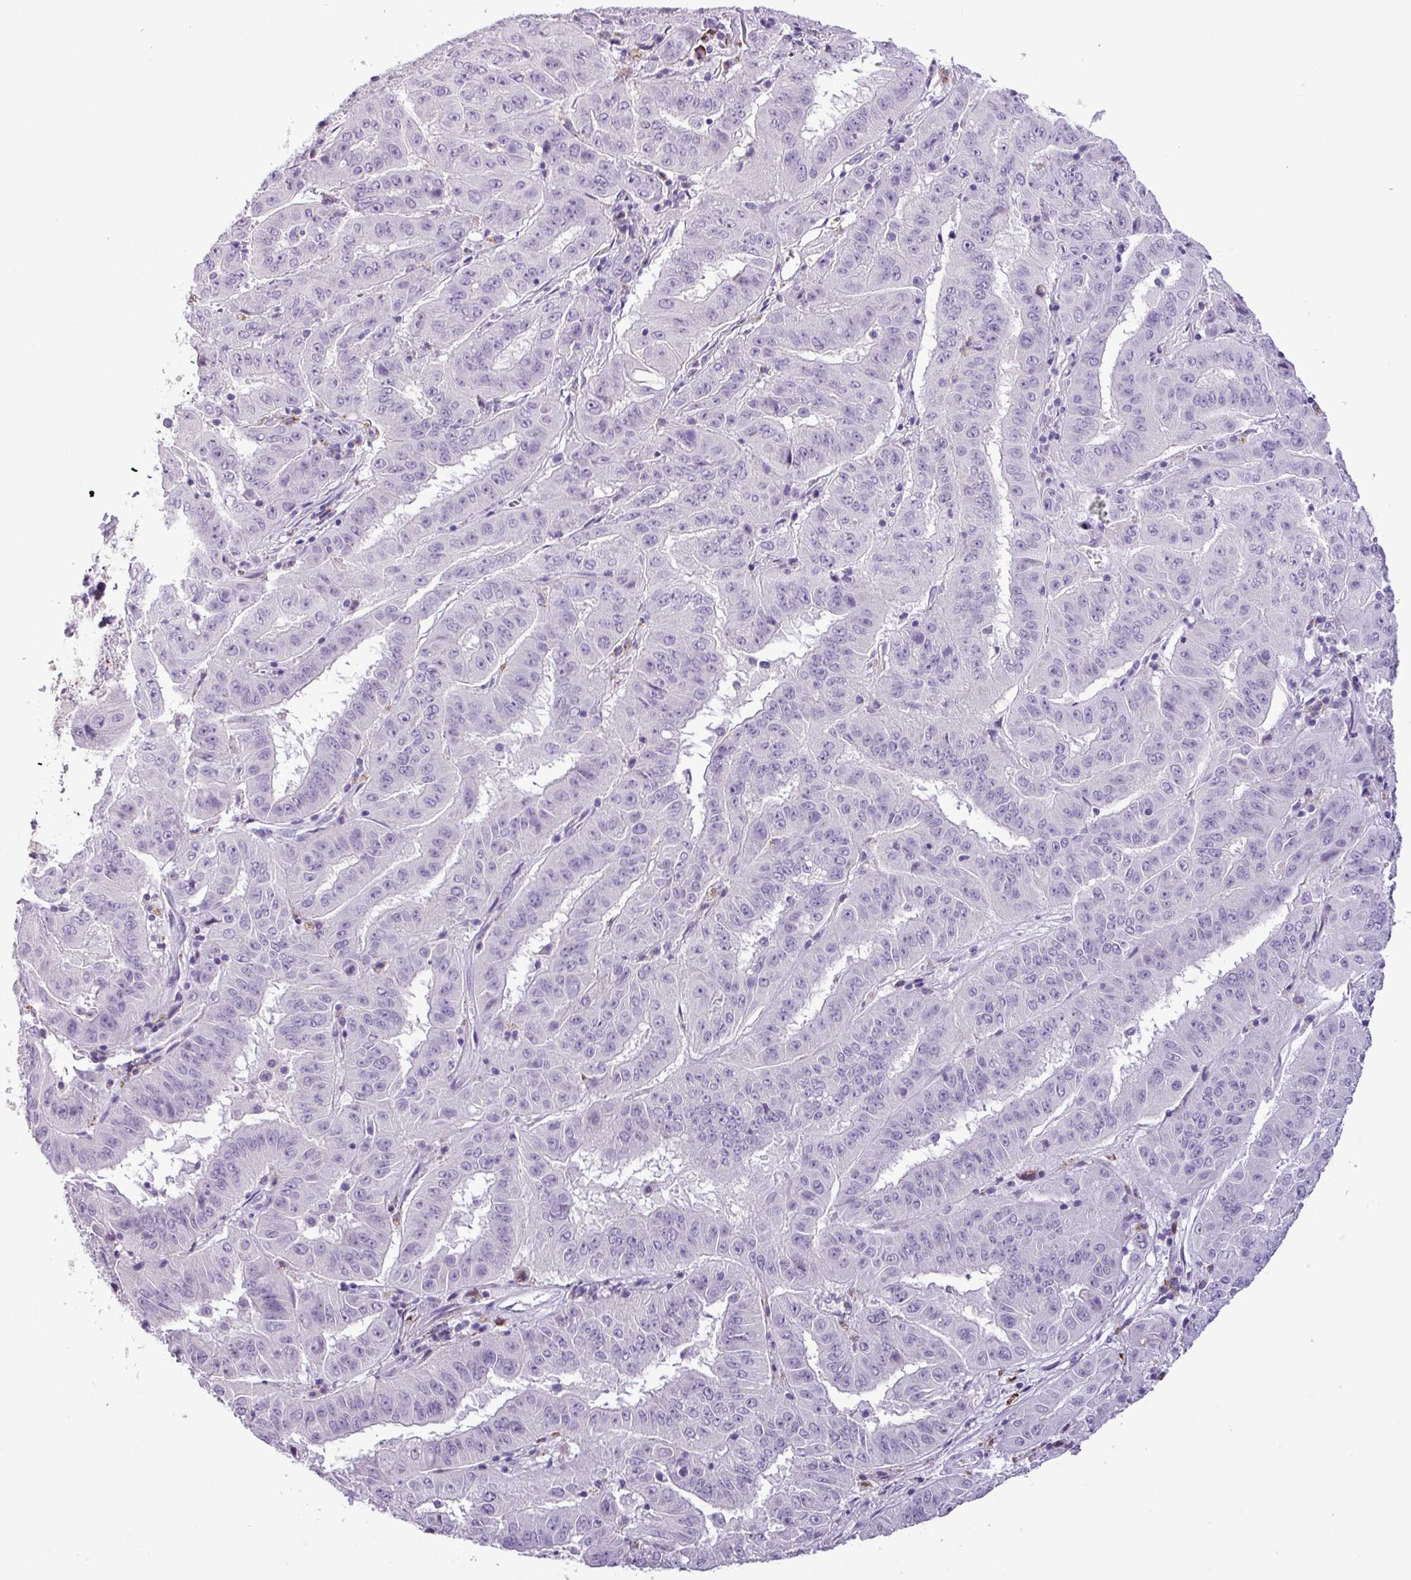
{"staining": {"intensity": "negative", "quantity": "none", "location": "none"}, "tissue": "pancreatic cancer", "cell_type": "Tumor cells", "image_type": "cancer", "snomed": [{"axis": "morphology", "description": "Adenocarcinoma, NOS"}, {"axis": "topography", "description": "Pancreas"}], "caption": "Tumor cells show no significant positivity in adenocarcinoma (pancreatic).", "gene": "ZNF667", "patient": {"sex": "male", "age": 63}}